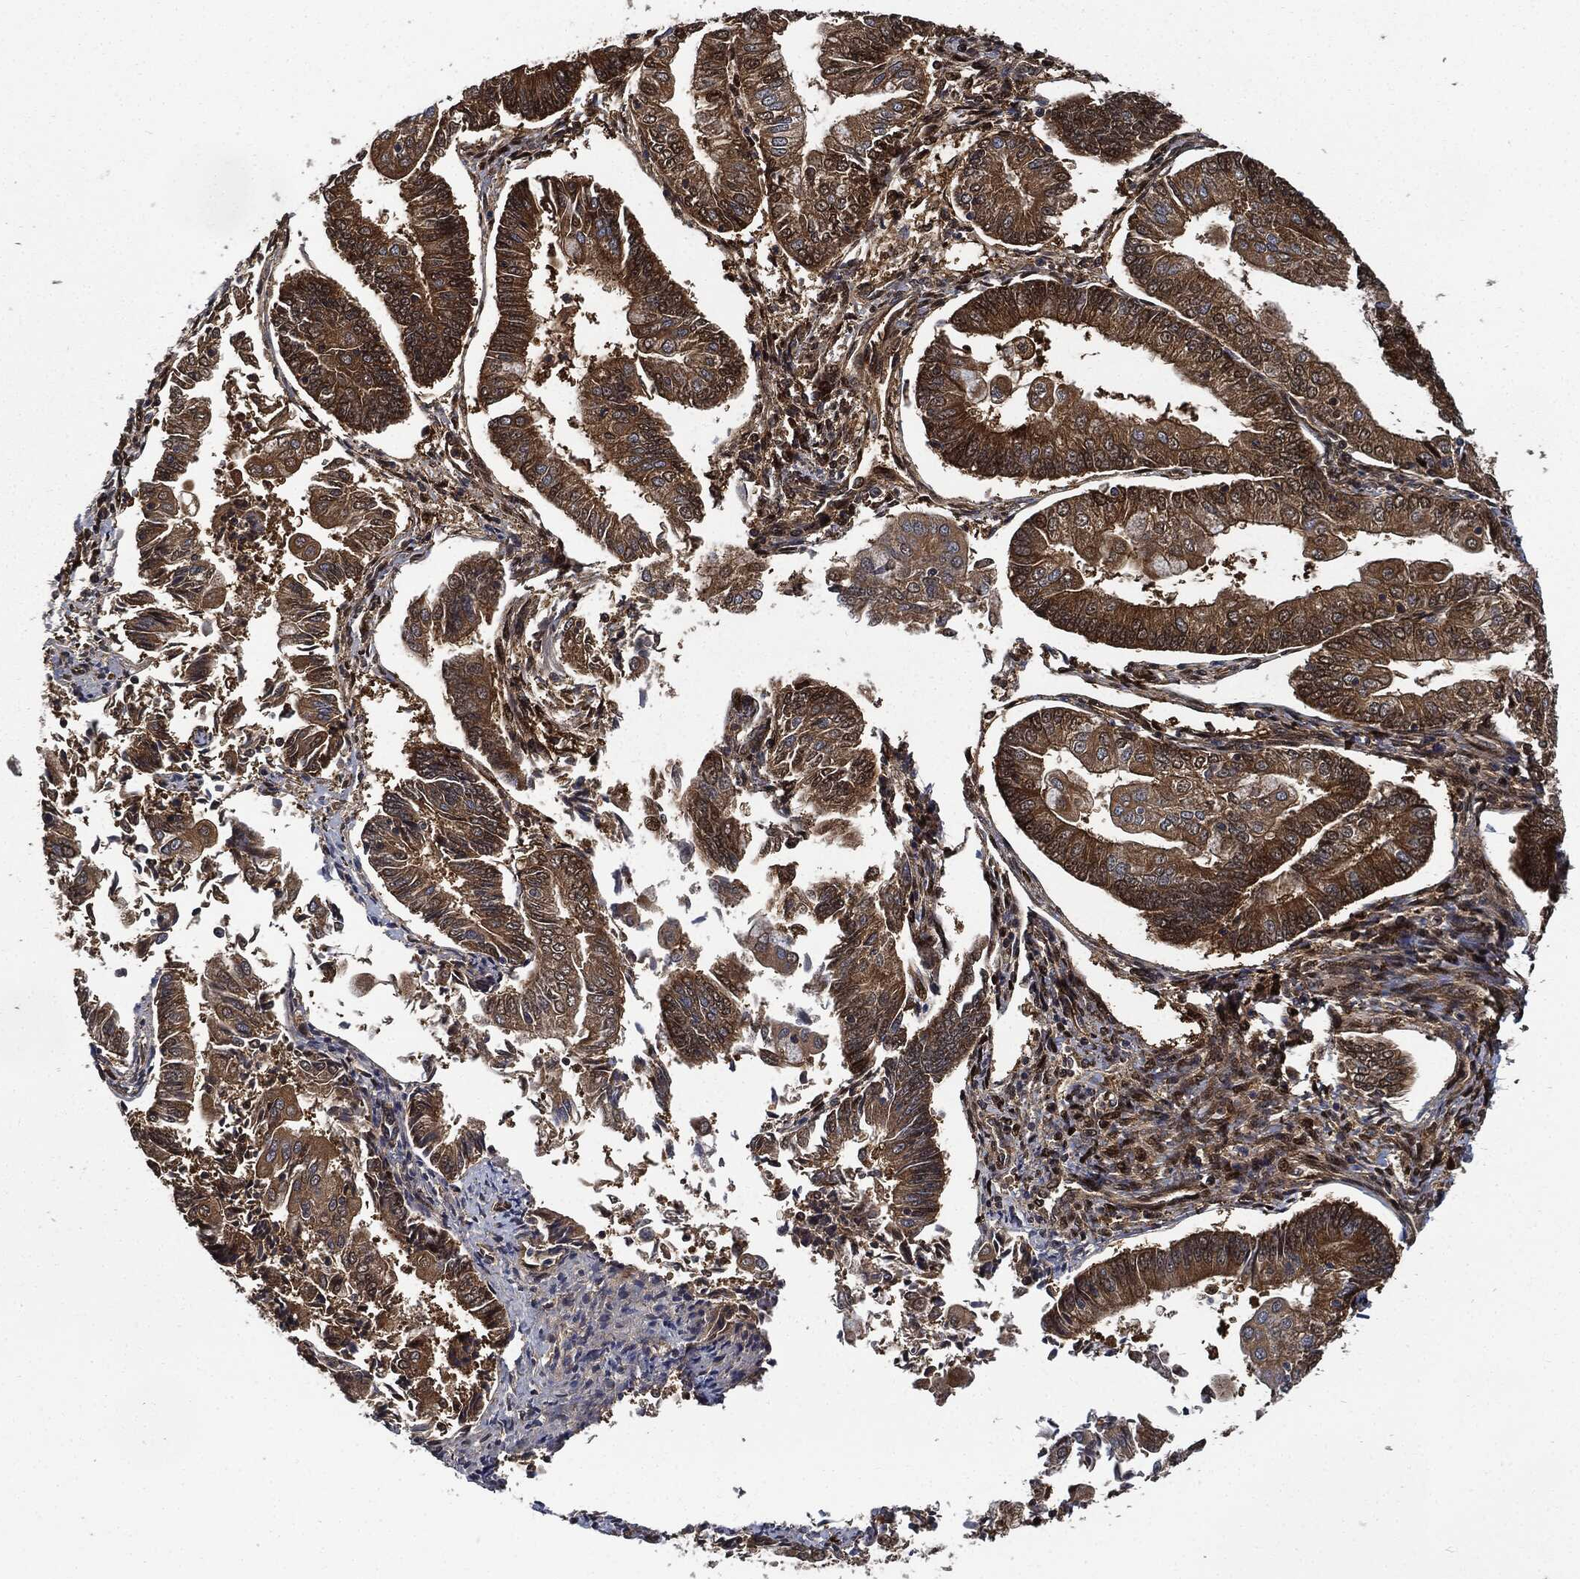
{"staining": {"intensity": "strong", "quantity": ">75%", "location": "cytoplasmic/membranous"}, "tissue": "endometrial cancer", "cell_type": "Tumor cells", "image_type": "cancer", "snomed": [{"axis": "morphology", "description": "Adenocarcinoma, NOS"}, {"axis": "topography", "description": "Endometrium"}], "caption": "This is an image of immunohistochemistry staining of endometrial adenocarcinoma, which shows strong expression in the cytoplasmic/membranous of tumor cells.", "gene": "PRDX2", "patient": {"sex": "female", "age": 56}}